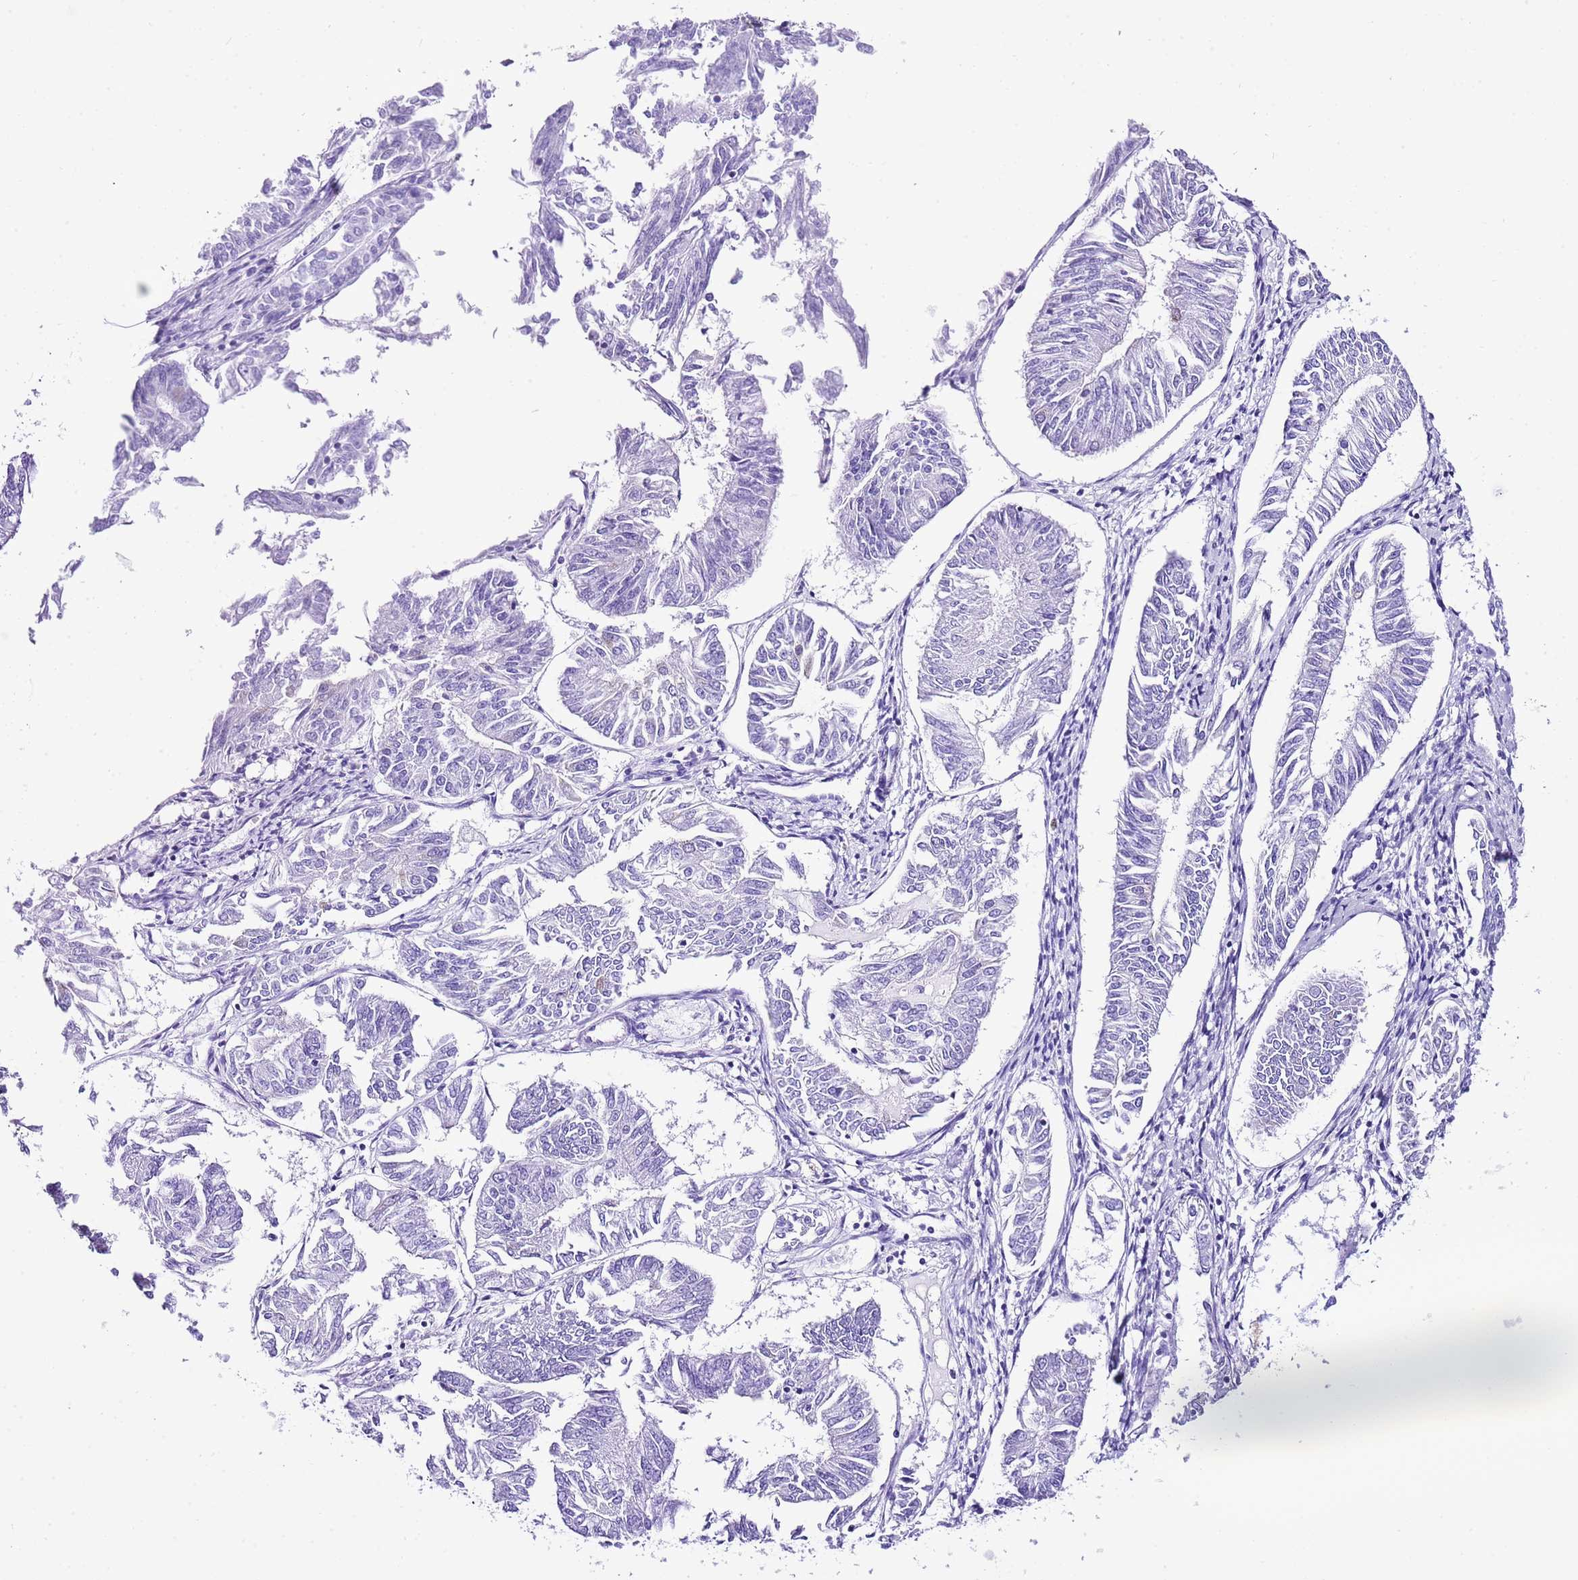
{"staining": {"intensity": "negative", "quantity": "none", "location": "none"}, "tissue": "endometrial cancer", "cell_type": "Tumor cells", "image_type": "cancer", "snomed": [{"axis": "morphology", "description": "Adenocarcinoma, NOS"}, {"axis": "topography", "description": "Endometrium"}], "caption": "Endometrial cancer (adenocarcinoma) was stained to show a protein in brown. There is no significant staining in tumor cells. (DAB immunohistochemistry with hematoxylin counter stain).", "gene": "KCNC1", "patient": {"sex": "female", "age": 58}}